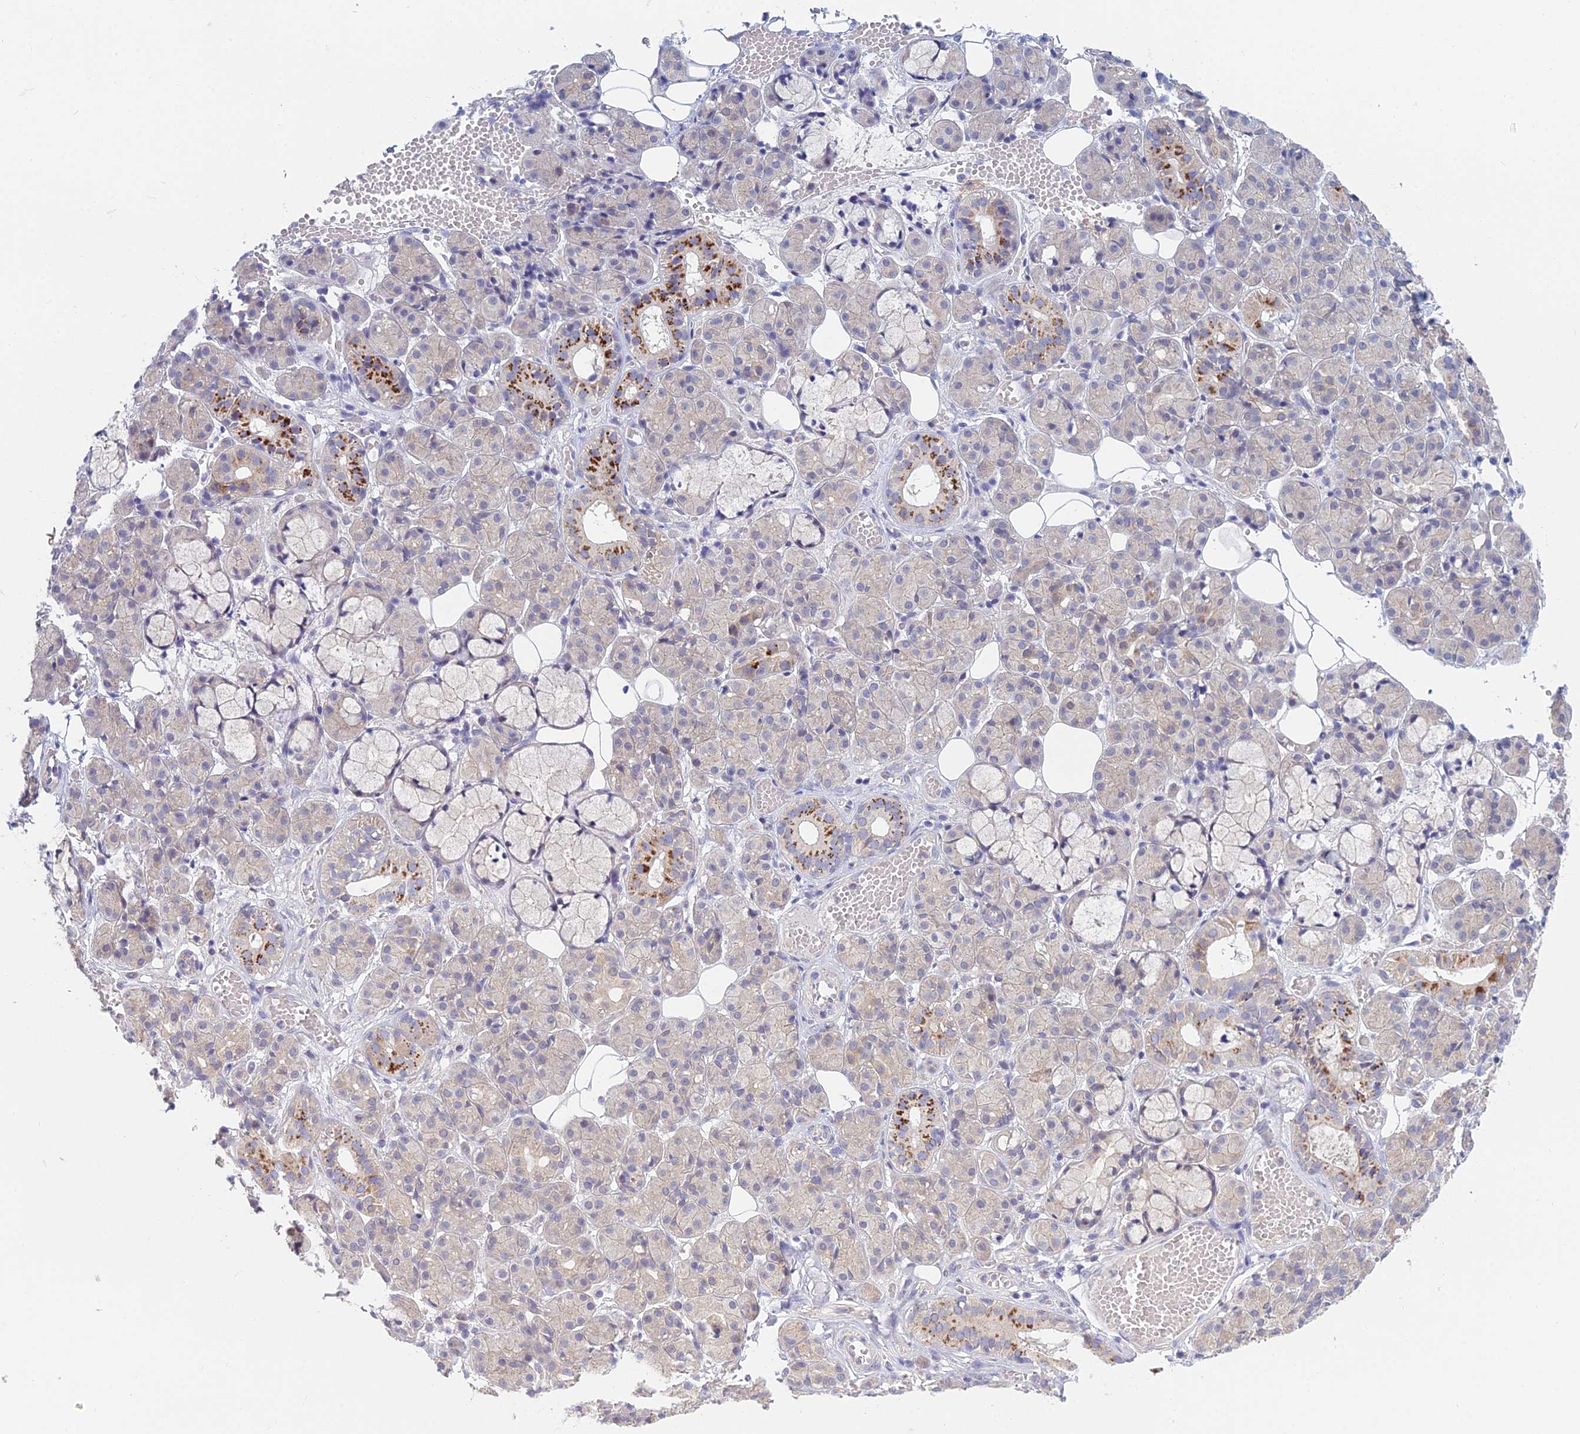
{"staining": {"intensity": "strong", "quantity": "<25%", "location": "cytoplasmic/membranous"}, "tissue": "salivary gland", "cell_type": "Glandular cells", "image_type": "normal", "snomed": [{"axis": "morphology", "description": "Normal tissue, NOS"}, {"axis": "topography", "description": "Salivary gland"}], "caption": "This histopathology image shows immunohistochemistry staining of normal human salivary gland, with medium strong cytoplasmic/membranous expression in about <25% of glandular cells.", "gene": "METTL26", "patient": {"sex": "male", "age": 63}}